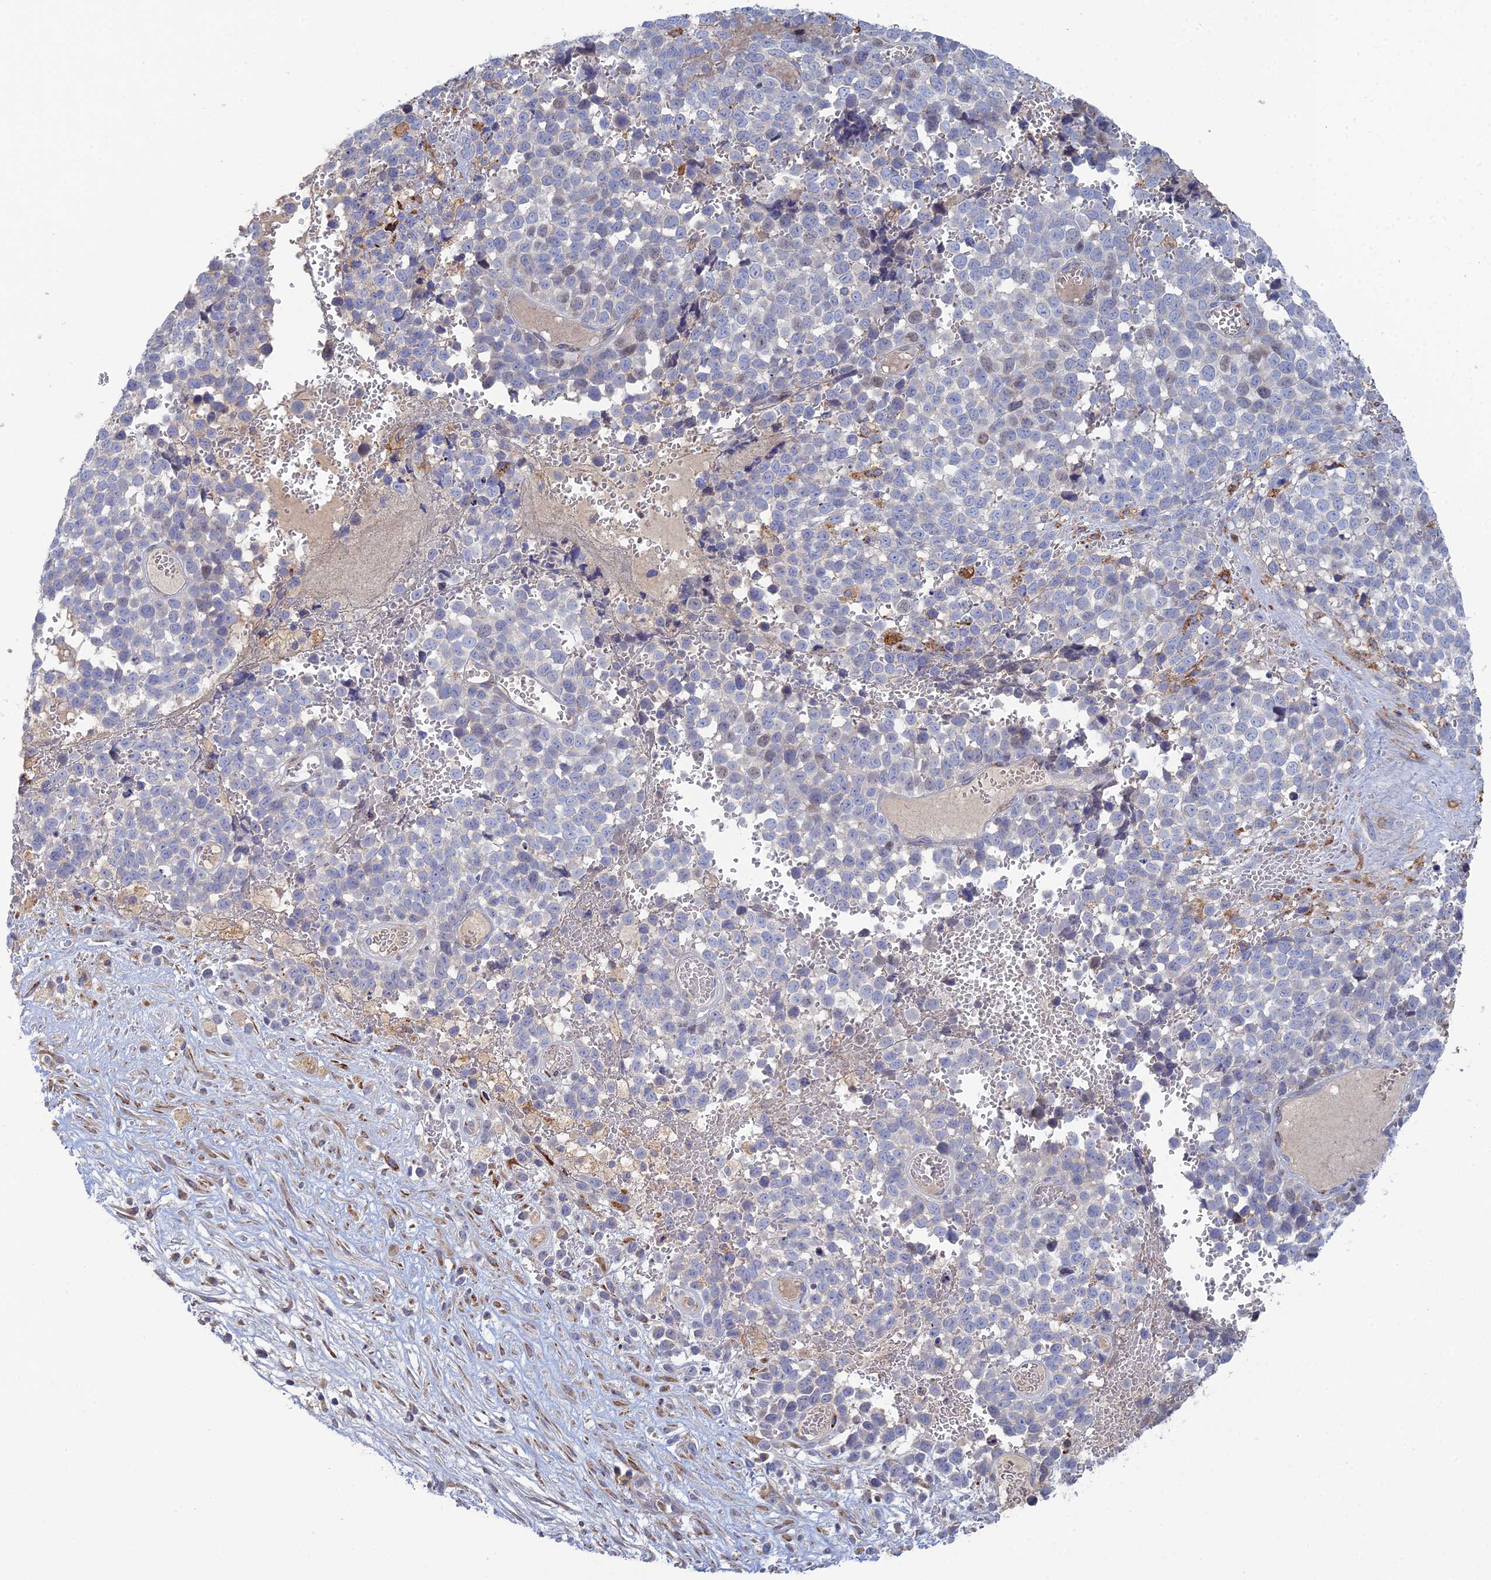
{"staining": {"intensity": "negative", "quantity": "none", "location": "none"}, "tissue": "melanoma", "cell_type": "Tumor cells", "image_type": "cancer", "snomed": [{"axis": "morphology", "description": "Malignant melanoma, NOS"}, {"axis": "topography", "description": "Nose, NOS"}], "caption": "A histopathology image of human malignant melanoma is negative for staining in tumor cells.", "gene": "TRAPPC6A", "patient": {"sex": "female", "age": 48}}